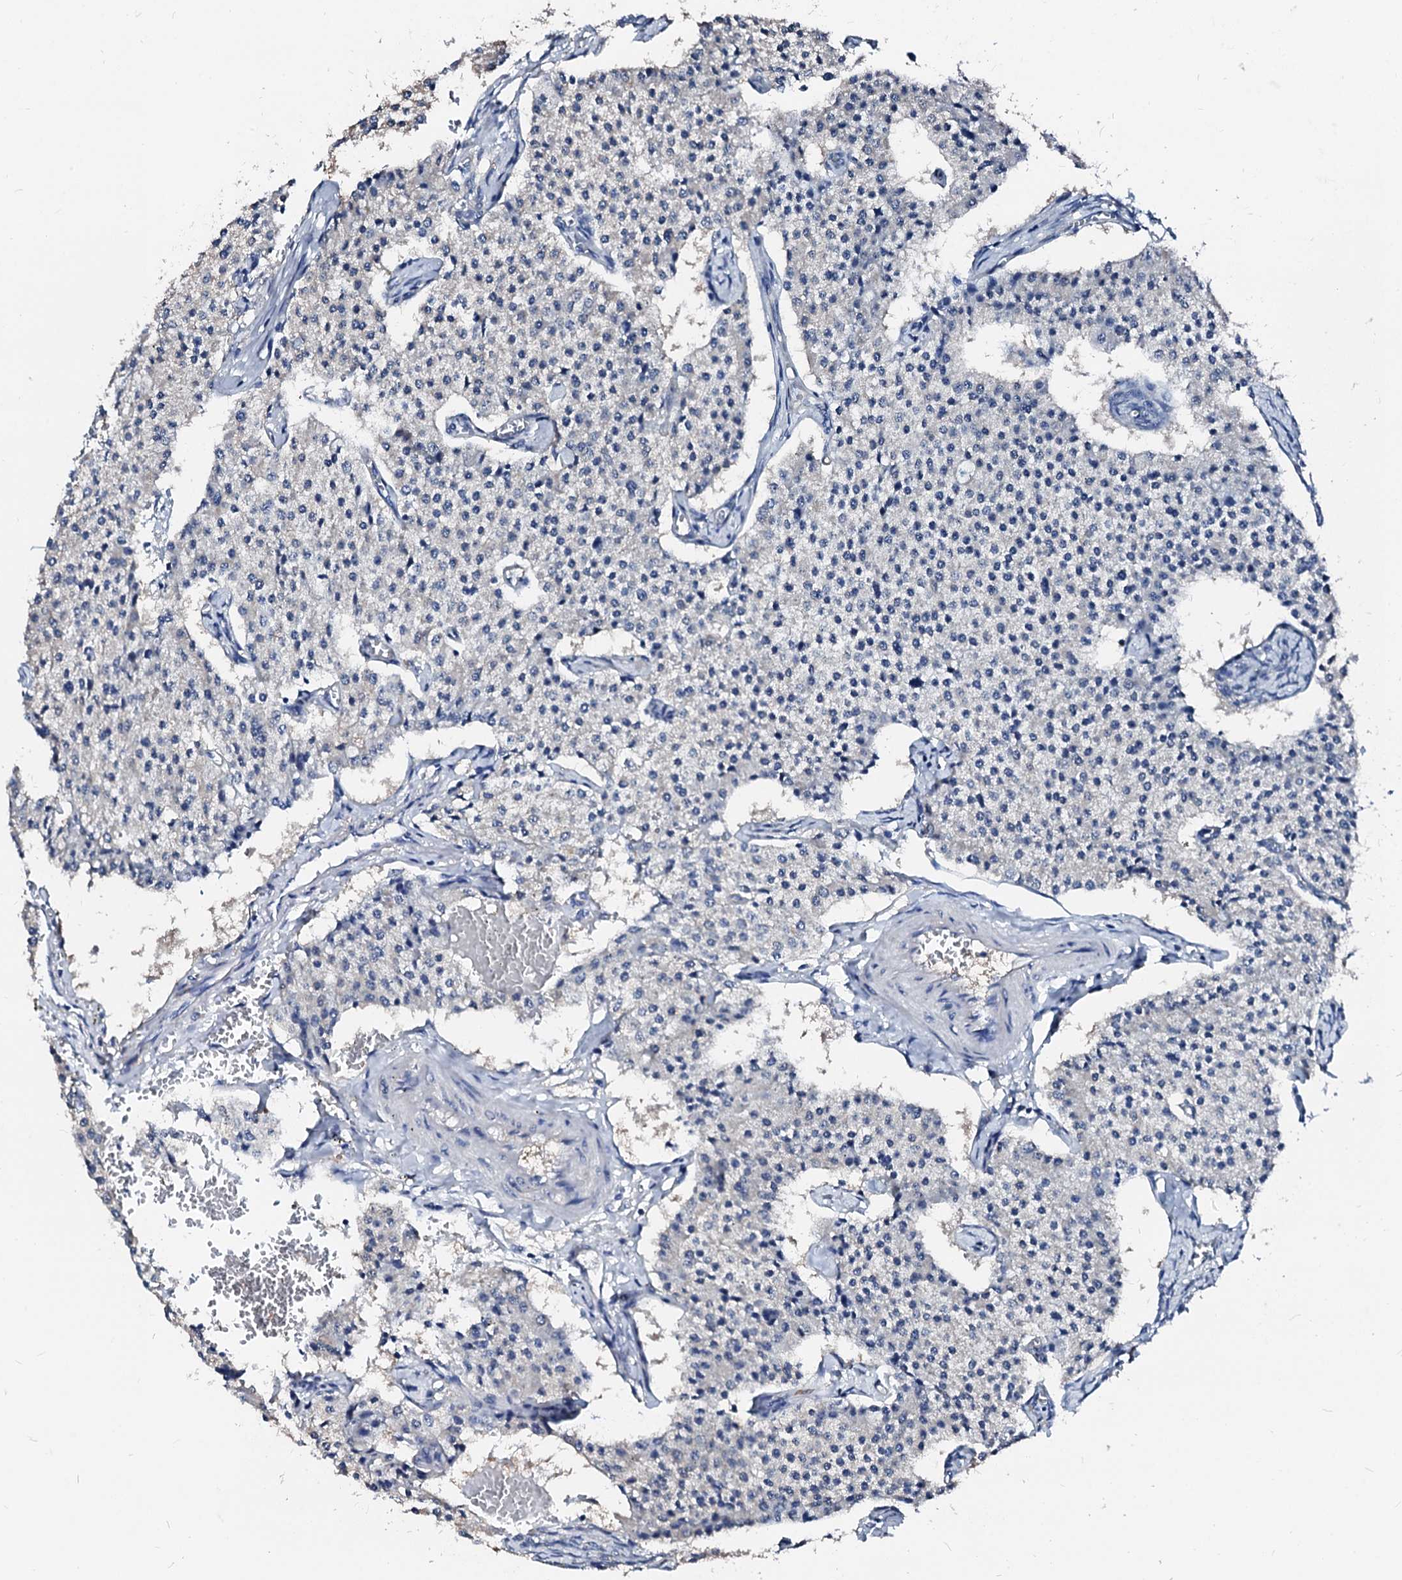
{"staining": {"intensity": "negative", "quantity": "none", "location": "none"}, "tissue": "carcinoid", "cell_type": "Tumor cells", "image_type": "cancer", "snomed": [{"axis": "morphology", "description": "Carcinoid, malignant, NOS"}, {"axis": "topography", "description": "Colon"}], "caption": "A micrograph of carcinoid stained for a protein reveals no brown staining in tumor cells.", "gene": "CSN2", "patient": {"sex": "female", "age": 52}}